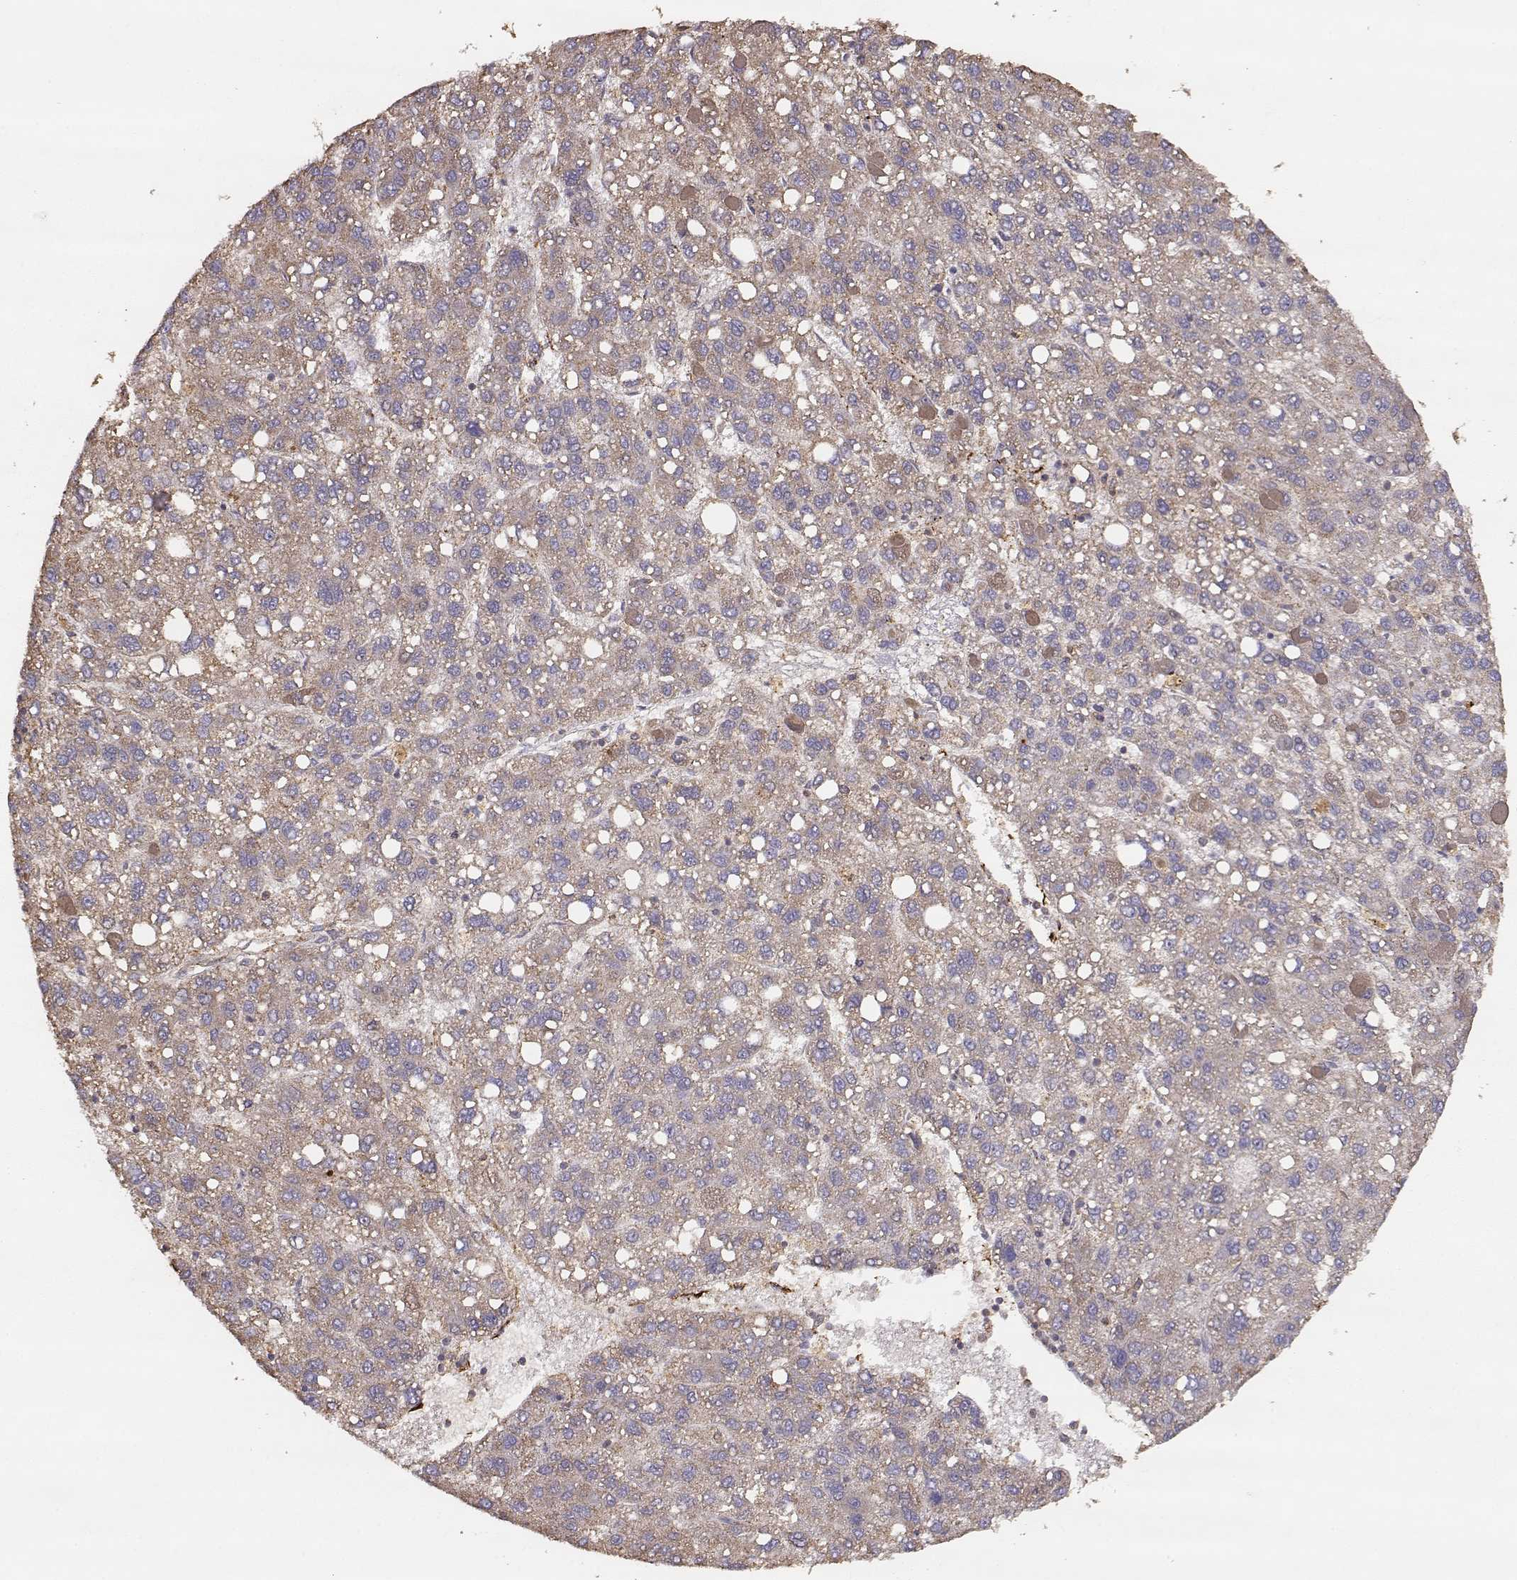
{"staining": {"intensity": "weak", "quantity": ">75%", "location": "cytoplasmic/membranous"}, "tissue": "liver cancer", "cell_type": "Tumor cells", "image_type": "cancer", "snomed": [{"axis": "morphology", "description": "Carcinoma, Hepatocellular, NOS"}, {"axis": "topography", "description": "Liver"}], "caption": "A low amount of weak cytoplasmic/membranous positivity is present in about >75% of tumor cells in liver cancer (hepatocellular carcinoma) tissue.", "gene": "TARS3", "patient": {"sex": "female", "age": 82}}